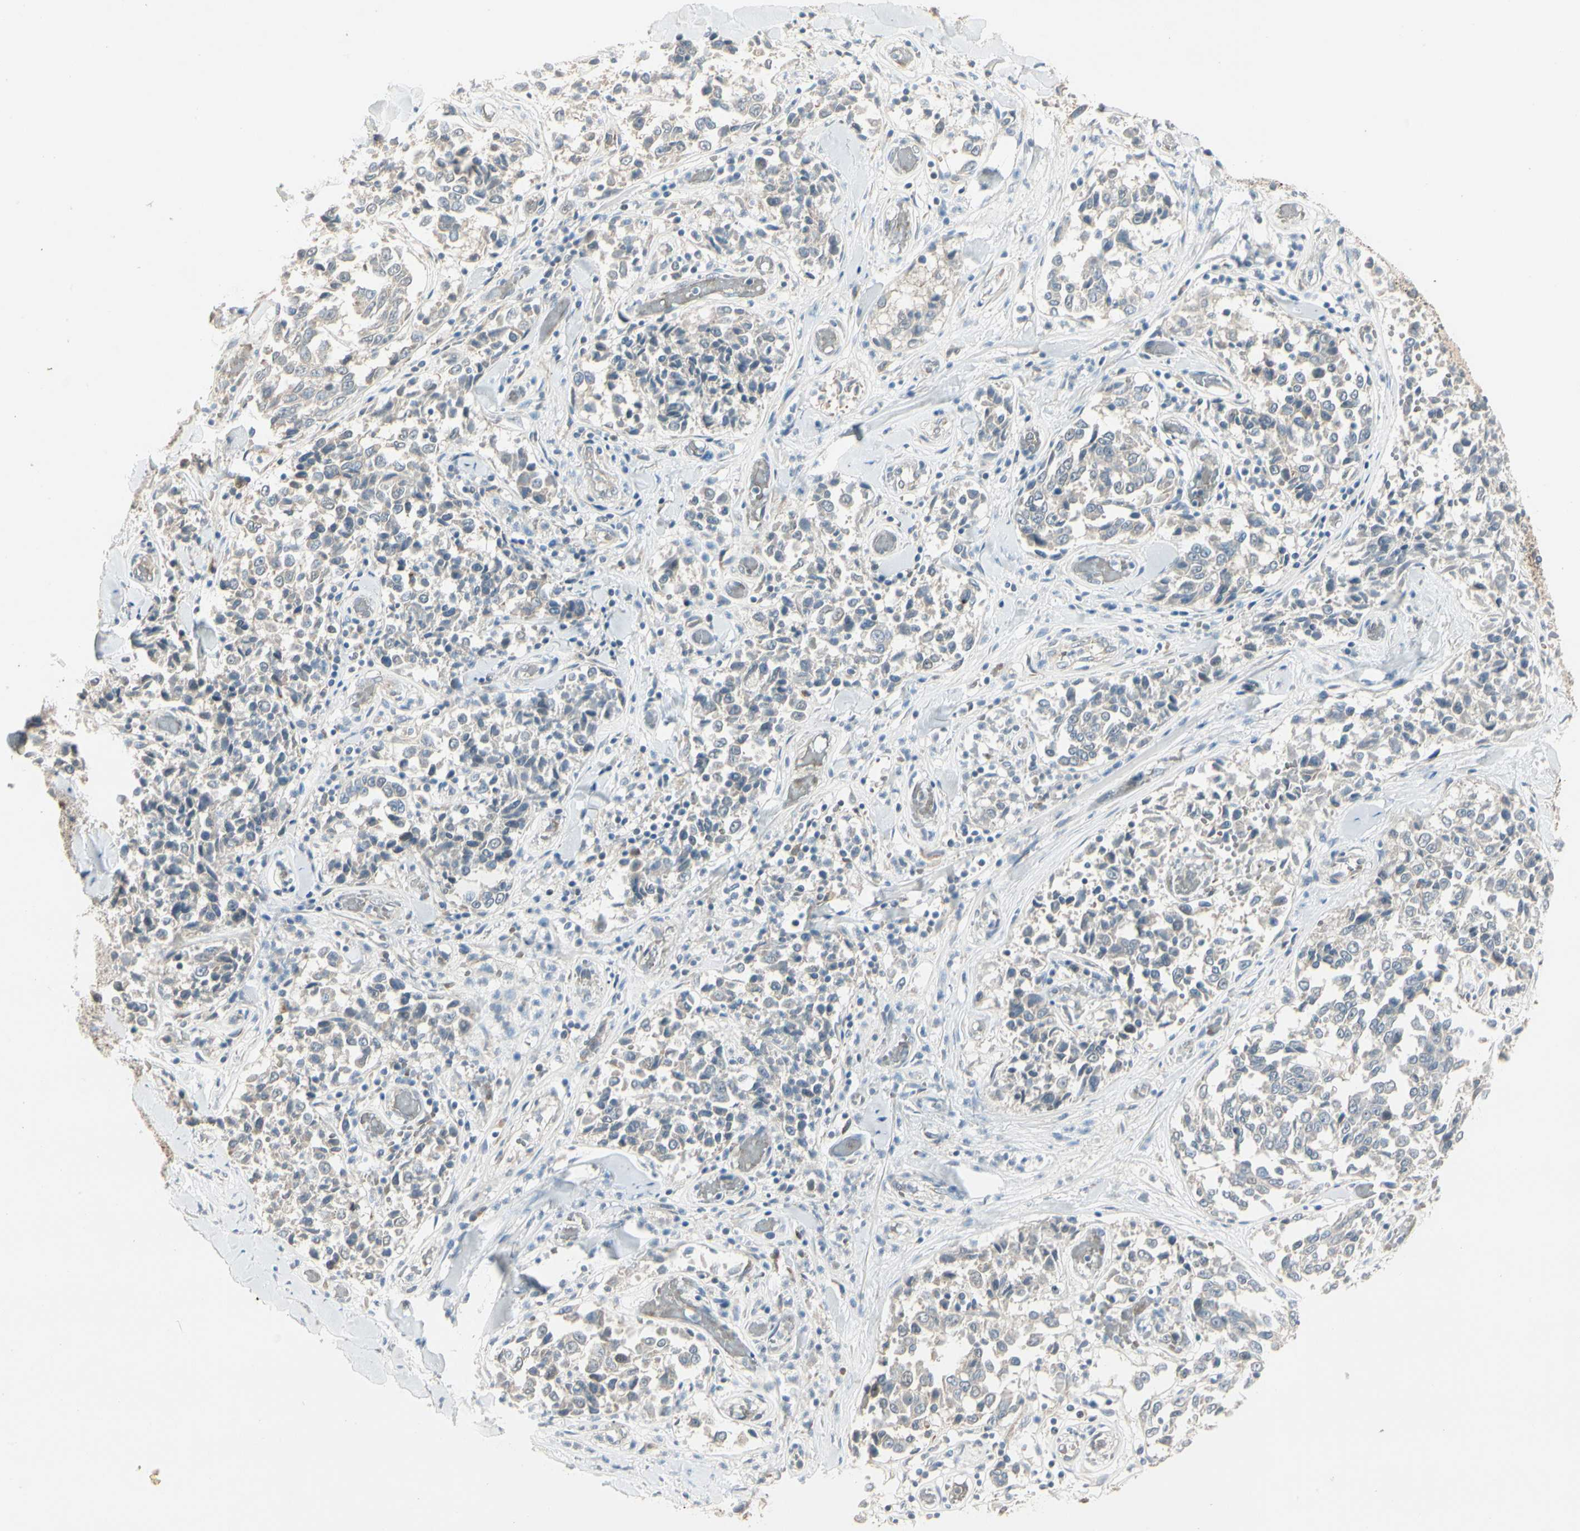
{"staining": {"intensity": "negative", "quantity": "none", "location": "none"}, "tissue": "melanoma", "cell_type": "Tumor cells", "image_type": "cancer", "snomed": [{"axis": "morphology", "description": "Malignant melanoma, NOS"}, {"axis": "topography", "description": "Skin"}], "caption": "The photomicrograph displays no staining of tumor cells in melanoma.", "gene": "SKIL", "patient": {"sex": "female", "age": 64}}